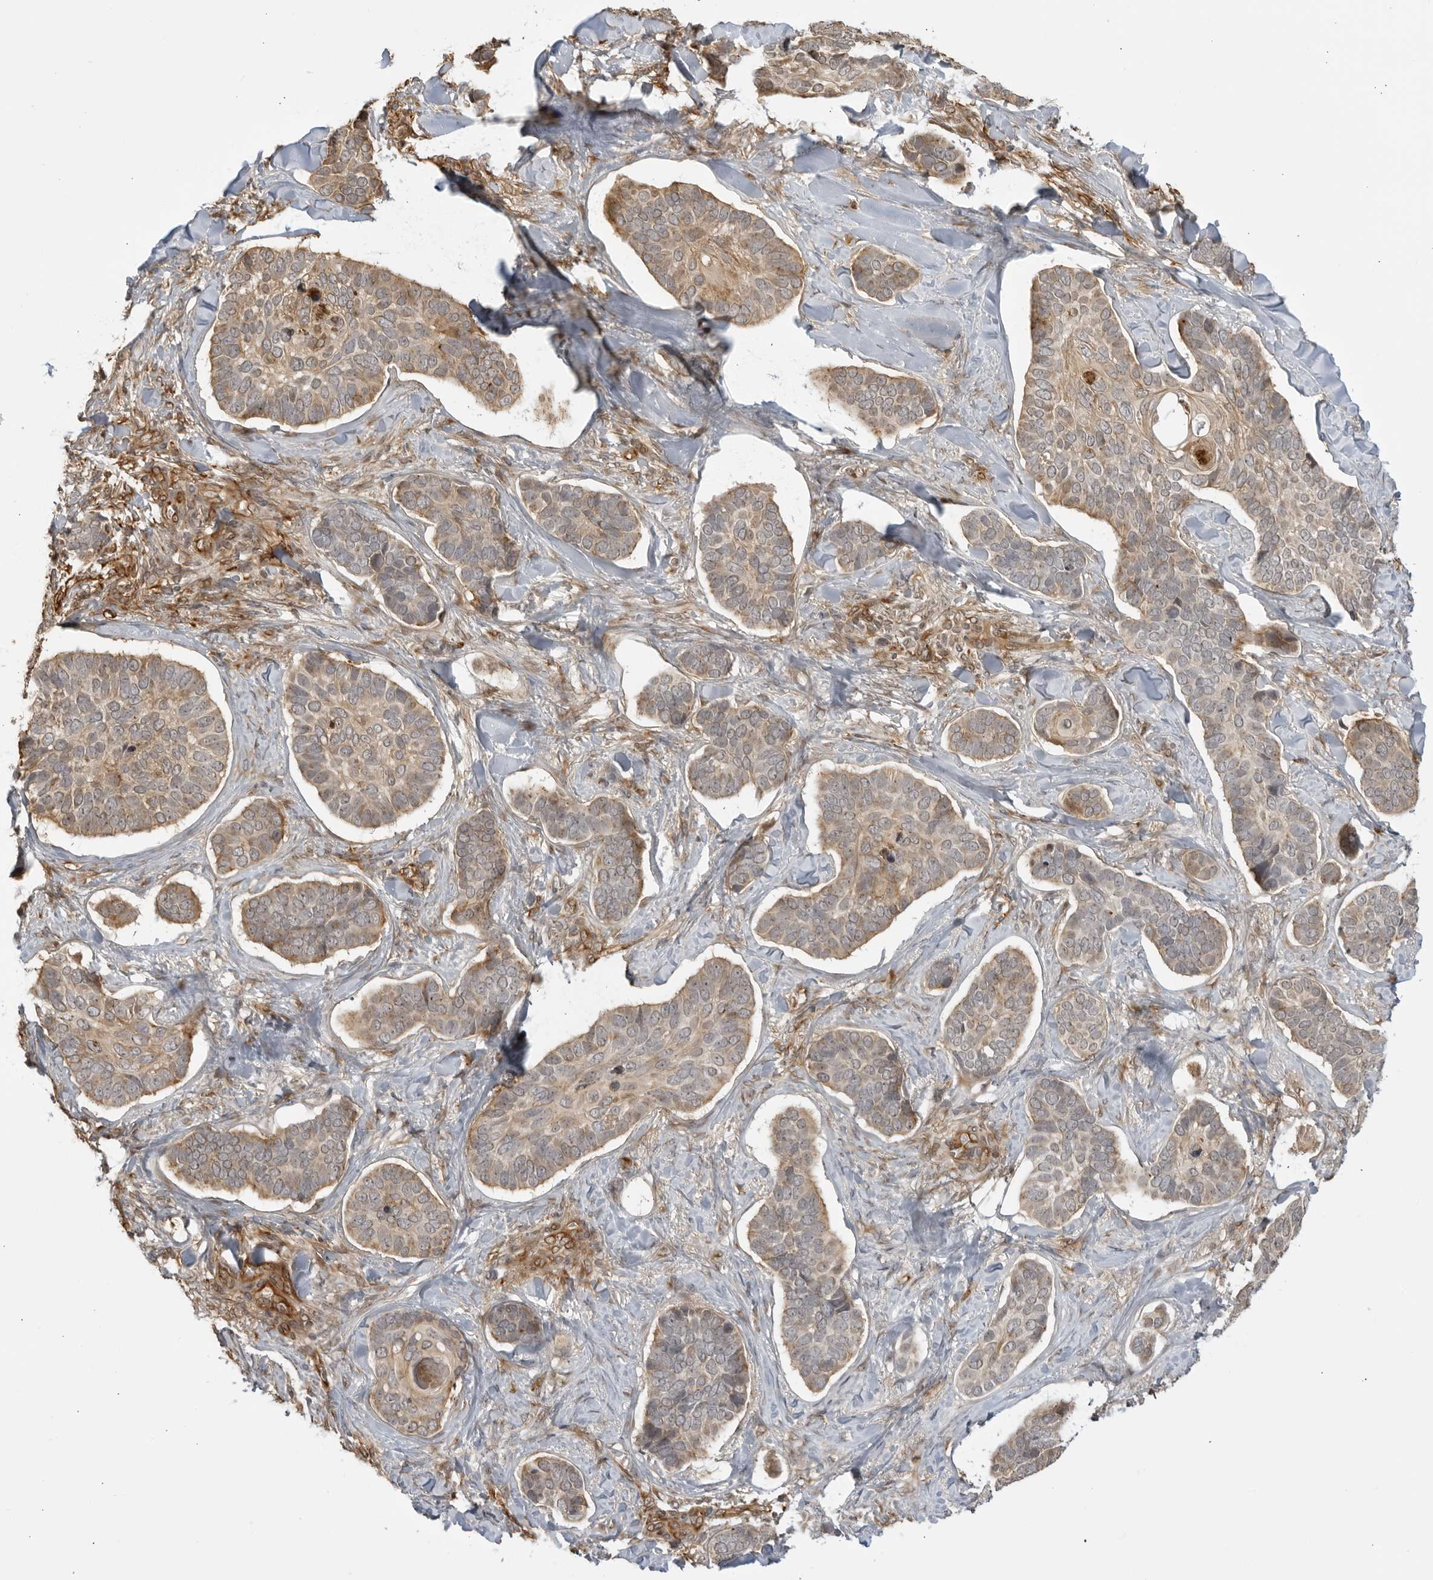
{"staining": {"intensity": "weak", "quantity": "25%-75%", "location": "cytoplasmic/membranous"}, "tissue": "skin cancer", "cell_type": "Tumor cells", "image_type": "cancer", "snomed": [{"axis": "morphology", "description": "Basal cell carcinoma"}, {"axis": "topography", "description": "Skin"}], "caption": "The micrograph shows immunohistochemical staining of basal cell carcinoma (skin). There is weak cytoplasmic/membranous expression is appreciated in about 25%-75% of tumor cells.", "gene": "TCF21", "patient": {"sex": "male", "age": 62}}